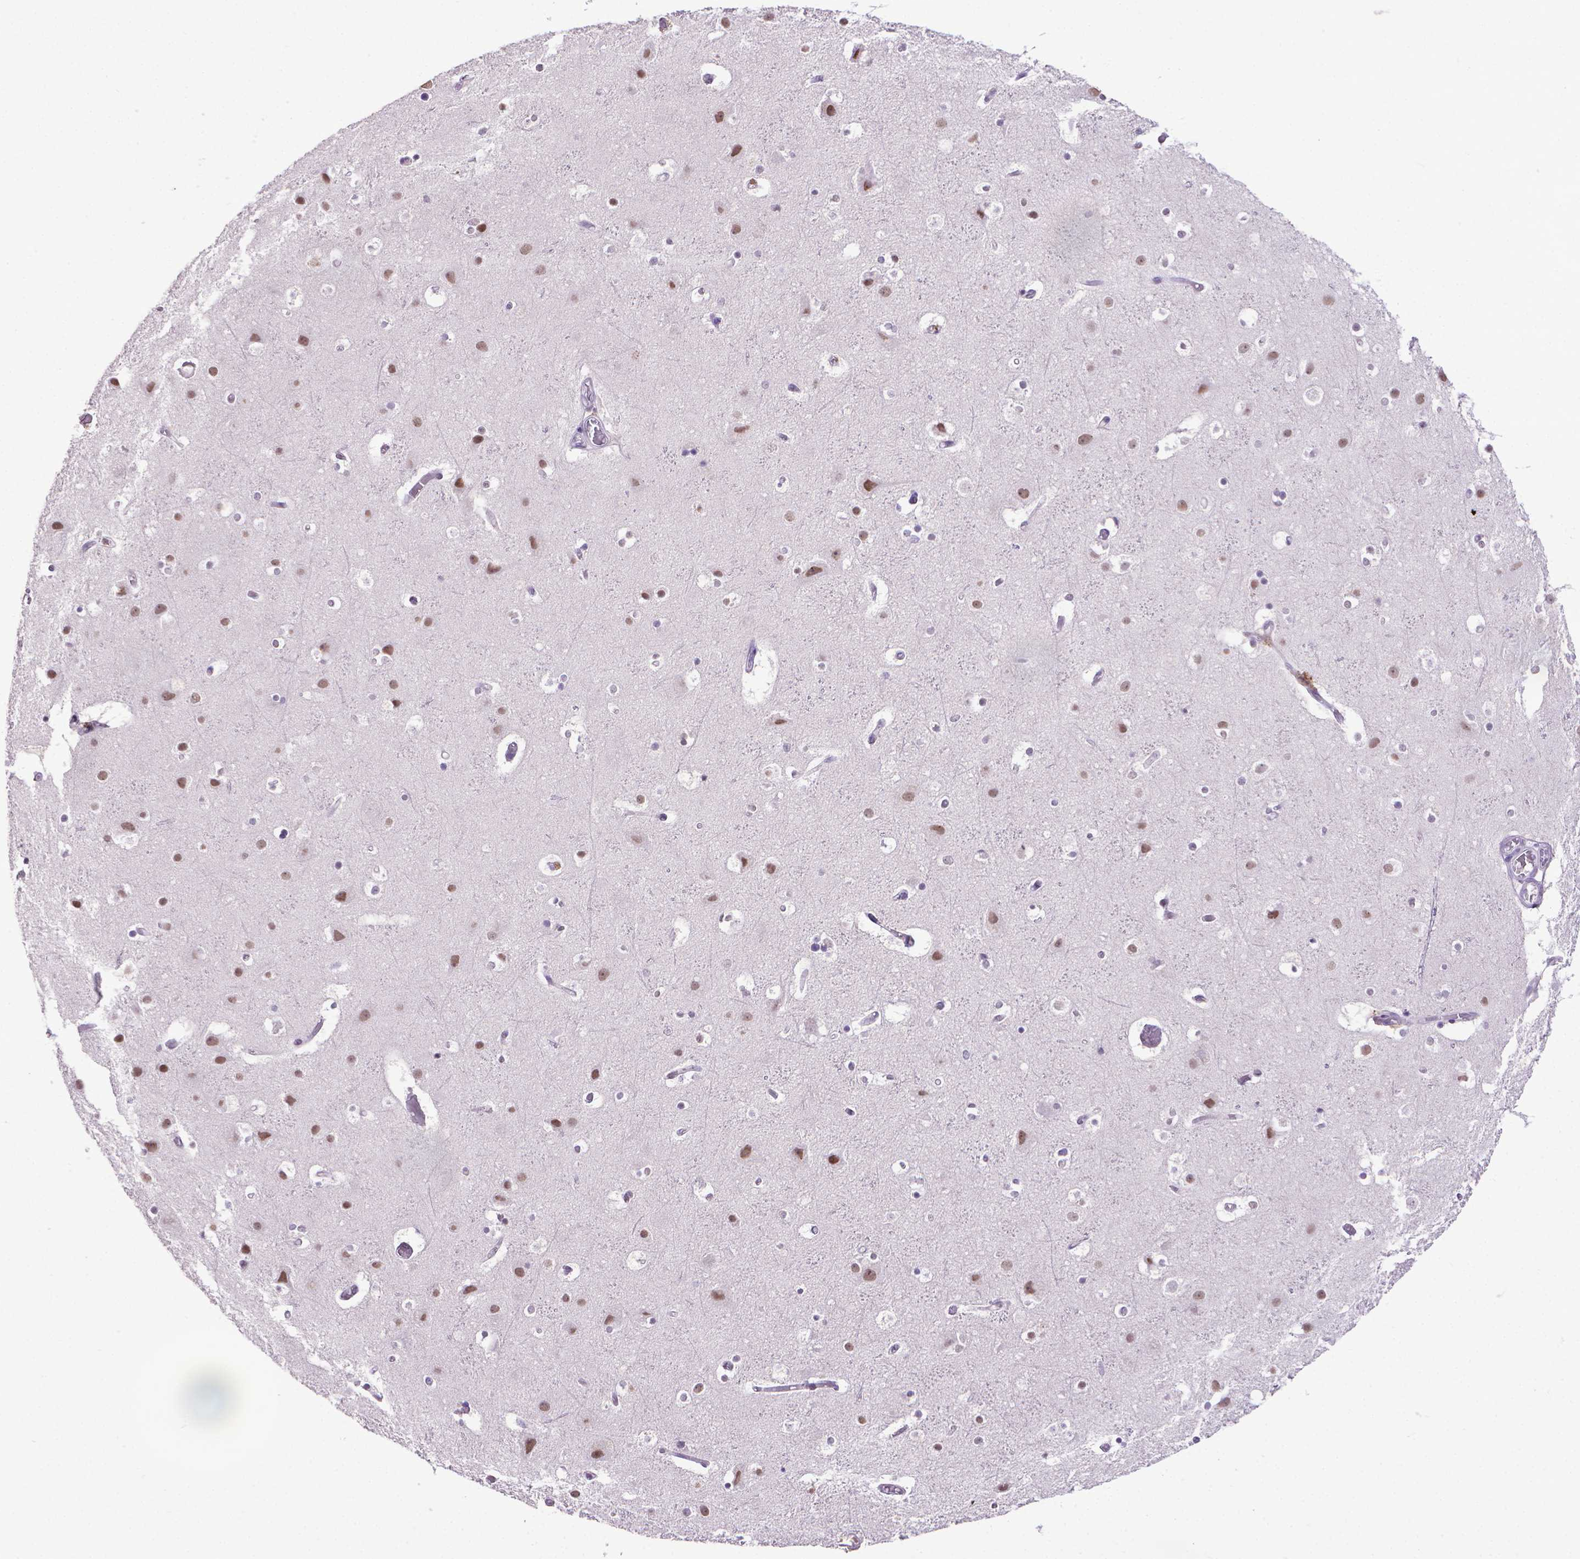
{"staining": {"intensity": "negative", "quantity": "none", "location": "none"}, "tissue": "cerebral cortex", "cell_type": "Endothelial cells", "image_type": "normal", "snomed": [{"axis": "morphology", "description": "Normal tissue, NOS"}, {"axis": "topography", "description": "Cerebral cortex"}], "caption": "Cerebral cortex was stained to show a protein in brown. There is no significant staining in endothelial cells. Brightfield microscopy of IHC stained with DAB (3,3'-diaminobenzidine) (brown) and hematoxylin (blue), captured at high magnification.", "gene": "KMO", "patient": {"sex": "female", "age": 52}}